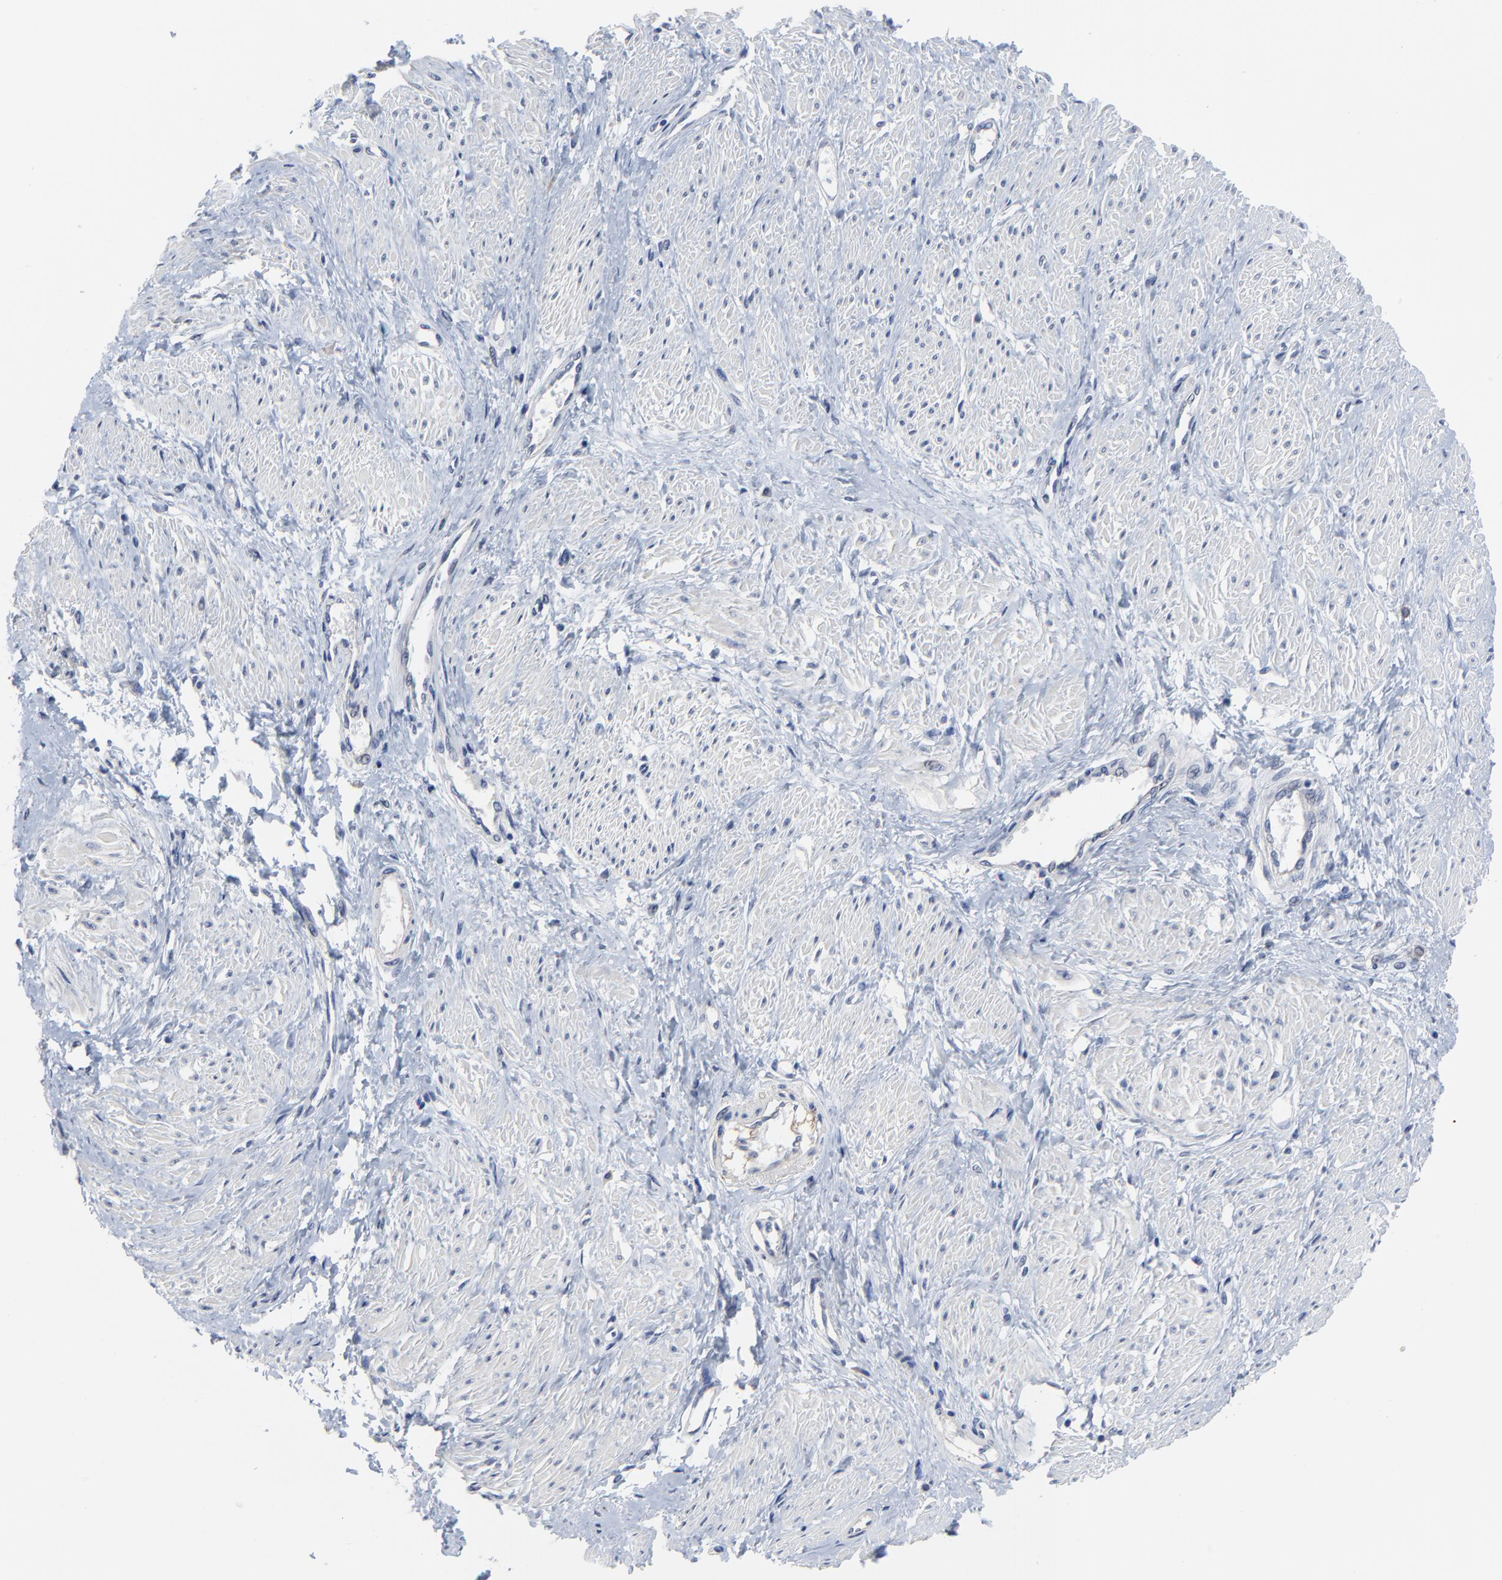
{"staining": {"intensity": "negative", "quantity": "none", "location": "none"}, "tissue": "smooth muscle", "cell_type": "Smooth muscle cells", "image_type": "normal", "snomed": [{"axis": "morphology", "description": "Normal tissue, NOS"}, {"axis": "topography", "description": "Smooth muscle"}, {"axis": "topography", "description": "Uterus"}], "caption": "Micrograph shows no significant protein staining in smooth muscle cells of unremarkable smooth muscle.", "gene": "DHRSX", "patient": {"sex": "female", "age": 39}}